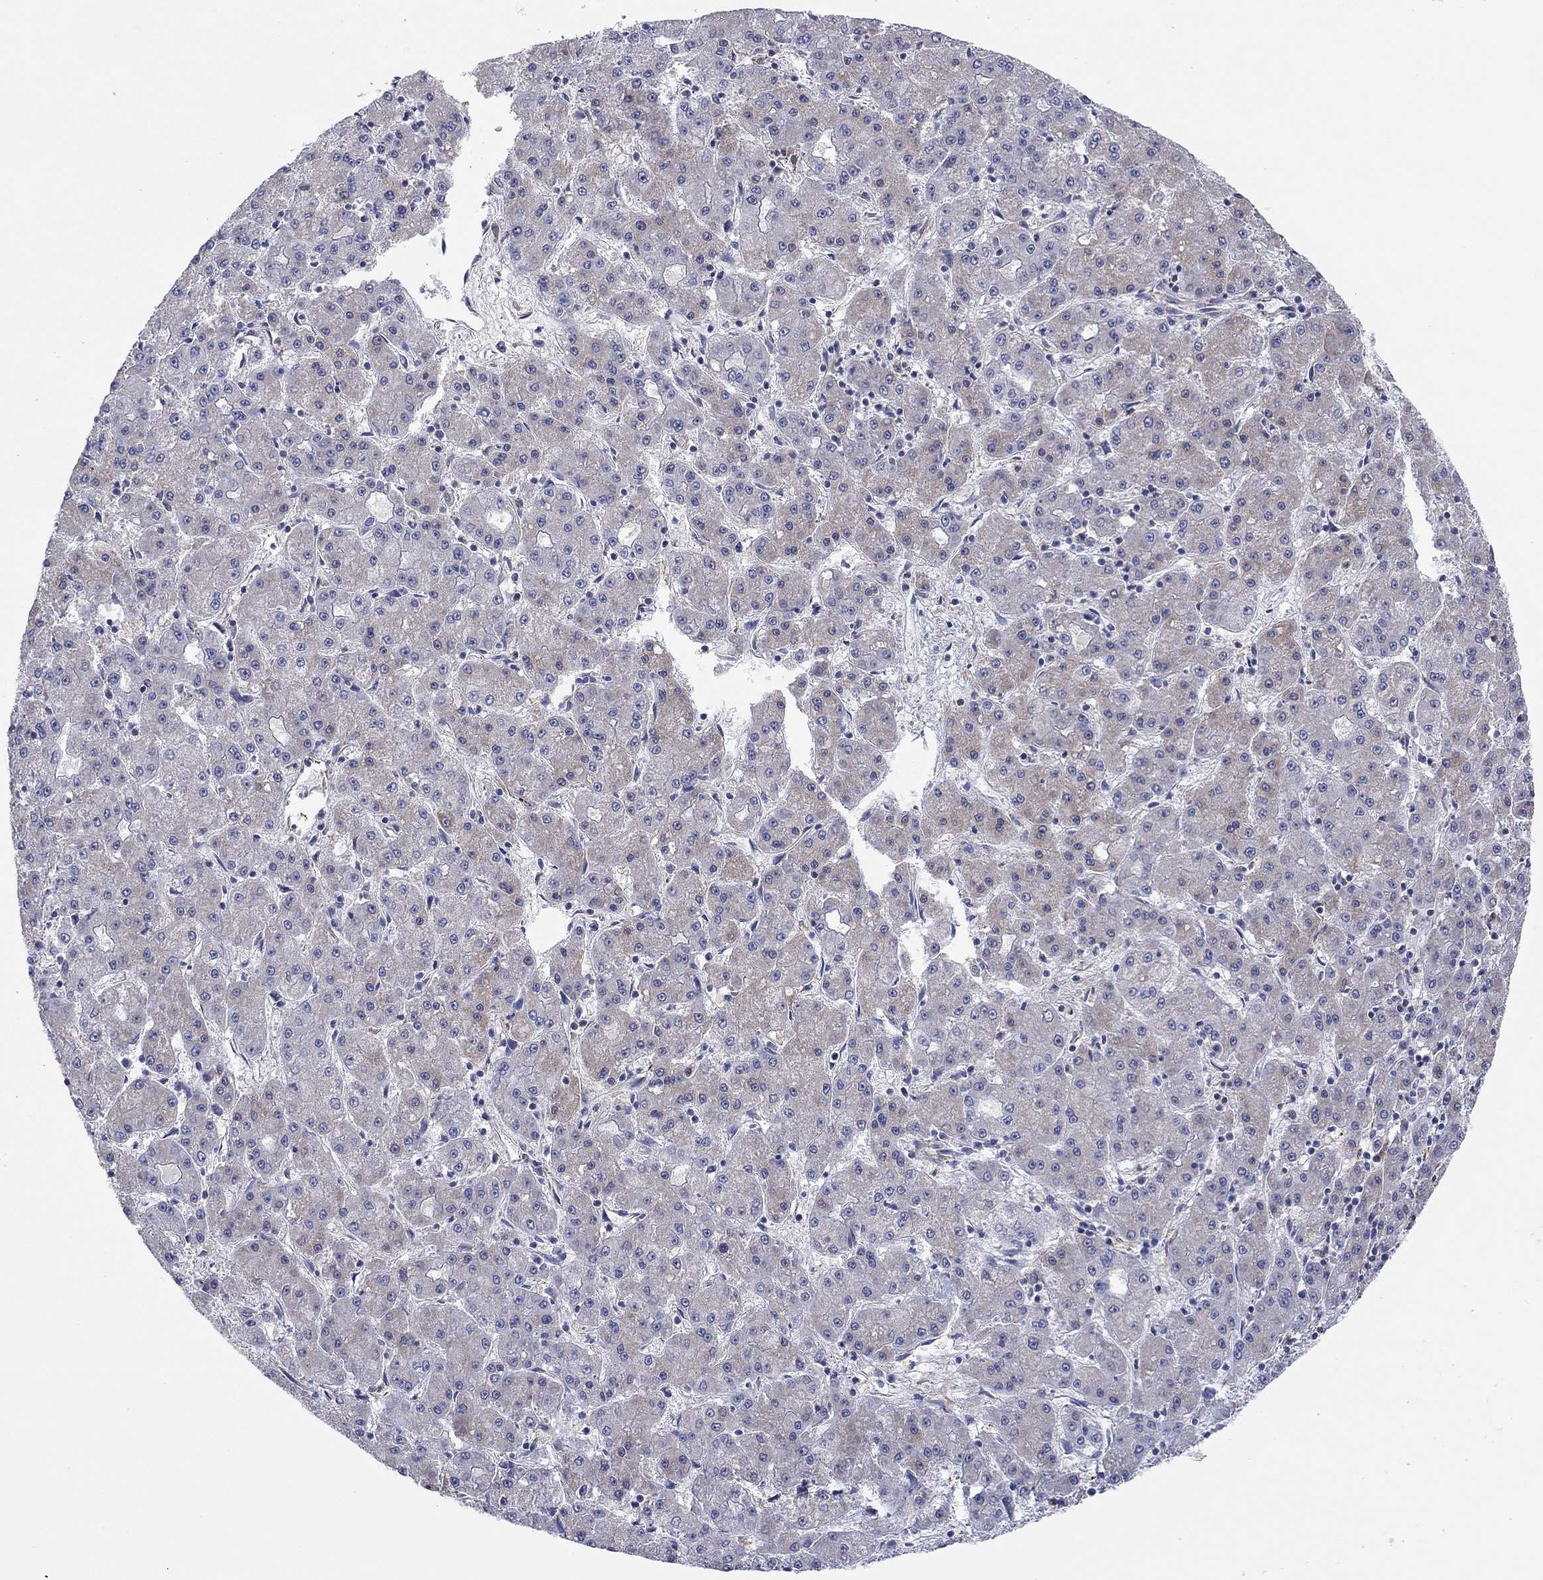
{"staining": {"intensity": "weak", "quantity": "<25%", "location": "cytoplasmic/membranous"}, "tissue": "liver cancer", "cell_type": "Tumor cells", "image_type": "cancer", "snomed": [{"axis": "morphology", "description": "Carcinoma, Hepatocellular, NOS"}, {"axis": "topography", "description": "Liver"}], "caption": "This micrograph is of liver hepatocellular carcinoma stained with immunohistochemistry (IHC) to label a protein in brown with the nuclei are counter-stained blue. There is no staining in tumor cells.", "gene": "MGST3", "patient": {"sex": "male", "age": 73}}